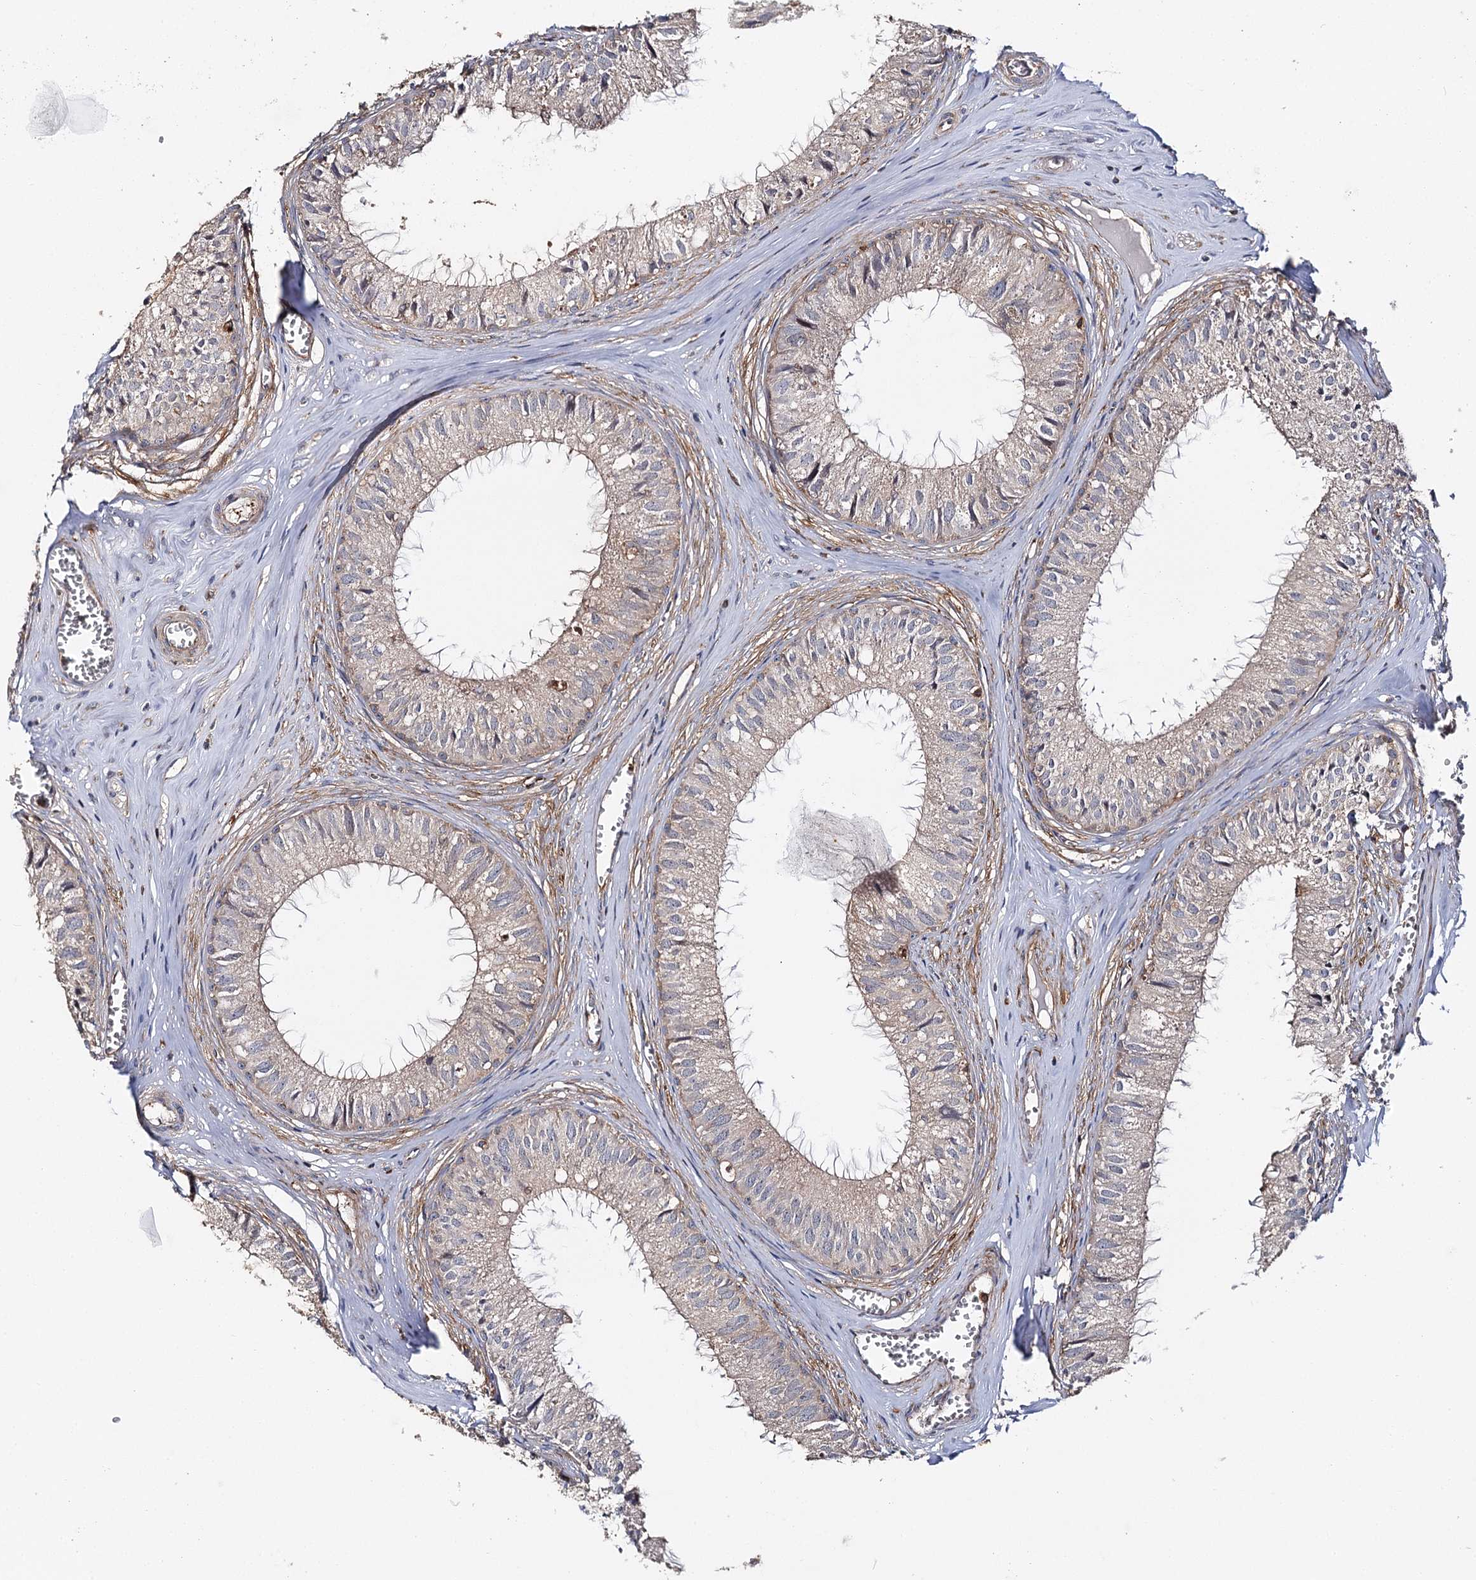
{"staining": {"intensity": "weak", "quantity": "25%-75%", "location": "cytoplasmic/membranous"}, "tissue": "epididymis", "cell_type": "Glandular cells", "image_type": "normal", "snomed": [{"axis": "morphology", "description": "Normal tissue, NOS"}, {"axis": "topography", "description": "Epididymis"}], "caption": "There is low levels of weak cytoplasmic/membranous staining in glandular cells of normal epididymis, as demonstrated by immunohistochemical staining (brown color).", "gene": "SEC24B", "patient": {"sex": "male", "age": 36}}